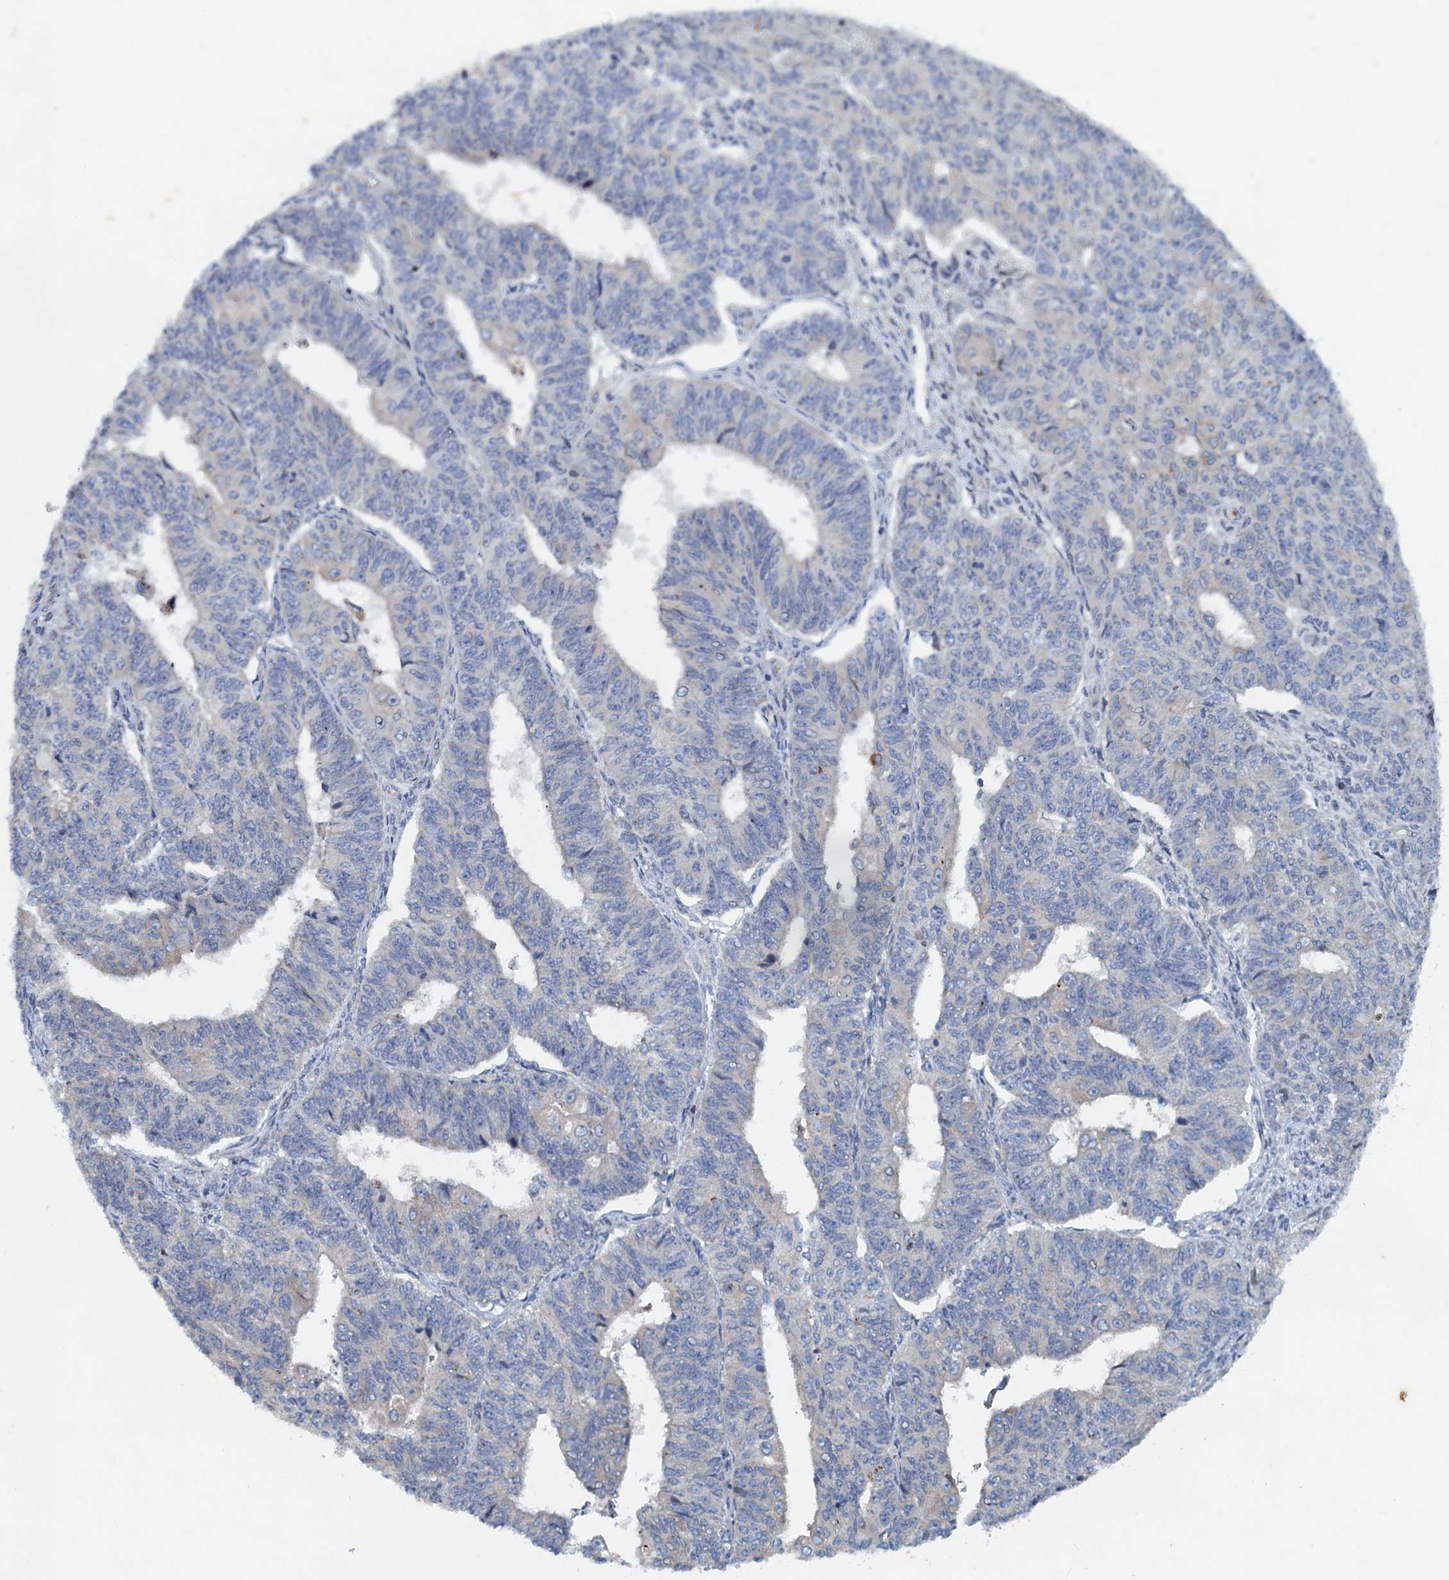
{"staining": {"intensity": "negative", "quantity": "none", "location": "none"}, "tissue": "endometrial cancer", "cell_type": "Tumor cells", "image_type": "cancer", "snomed": [{"axis": "morphology", "description": "Adenocarcinoma, NOS"}, {"axis": "topography", "description": "Endometrium"}], "caption": "Tumor cells show no significant expression in endometrial cancer (adenocarcinoma).", "gene": "NBEA", "patient": {"sex": "female", "age": 32}}